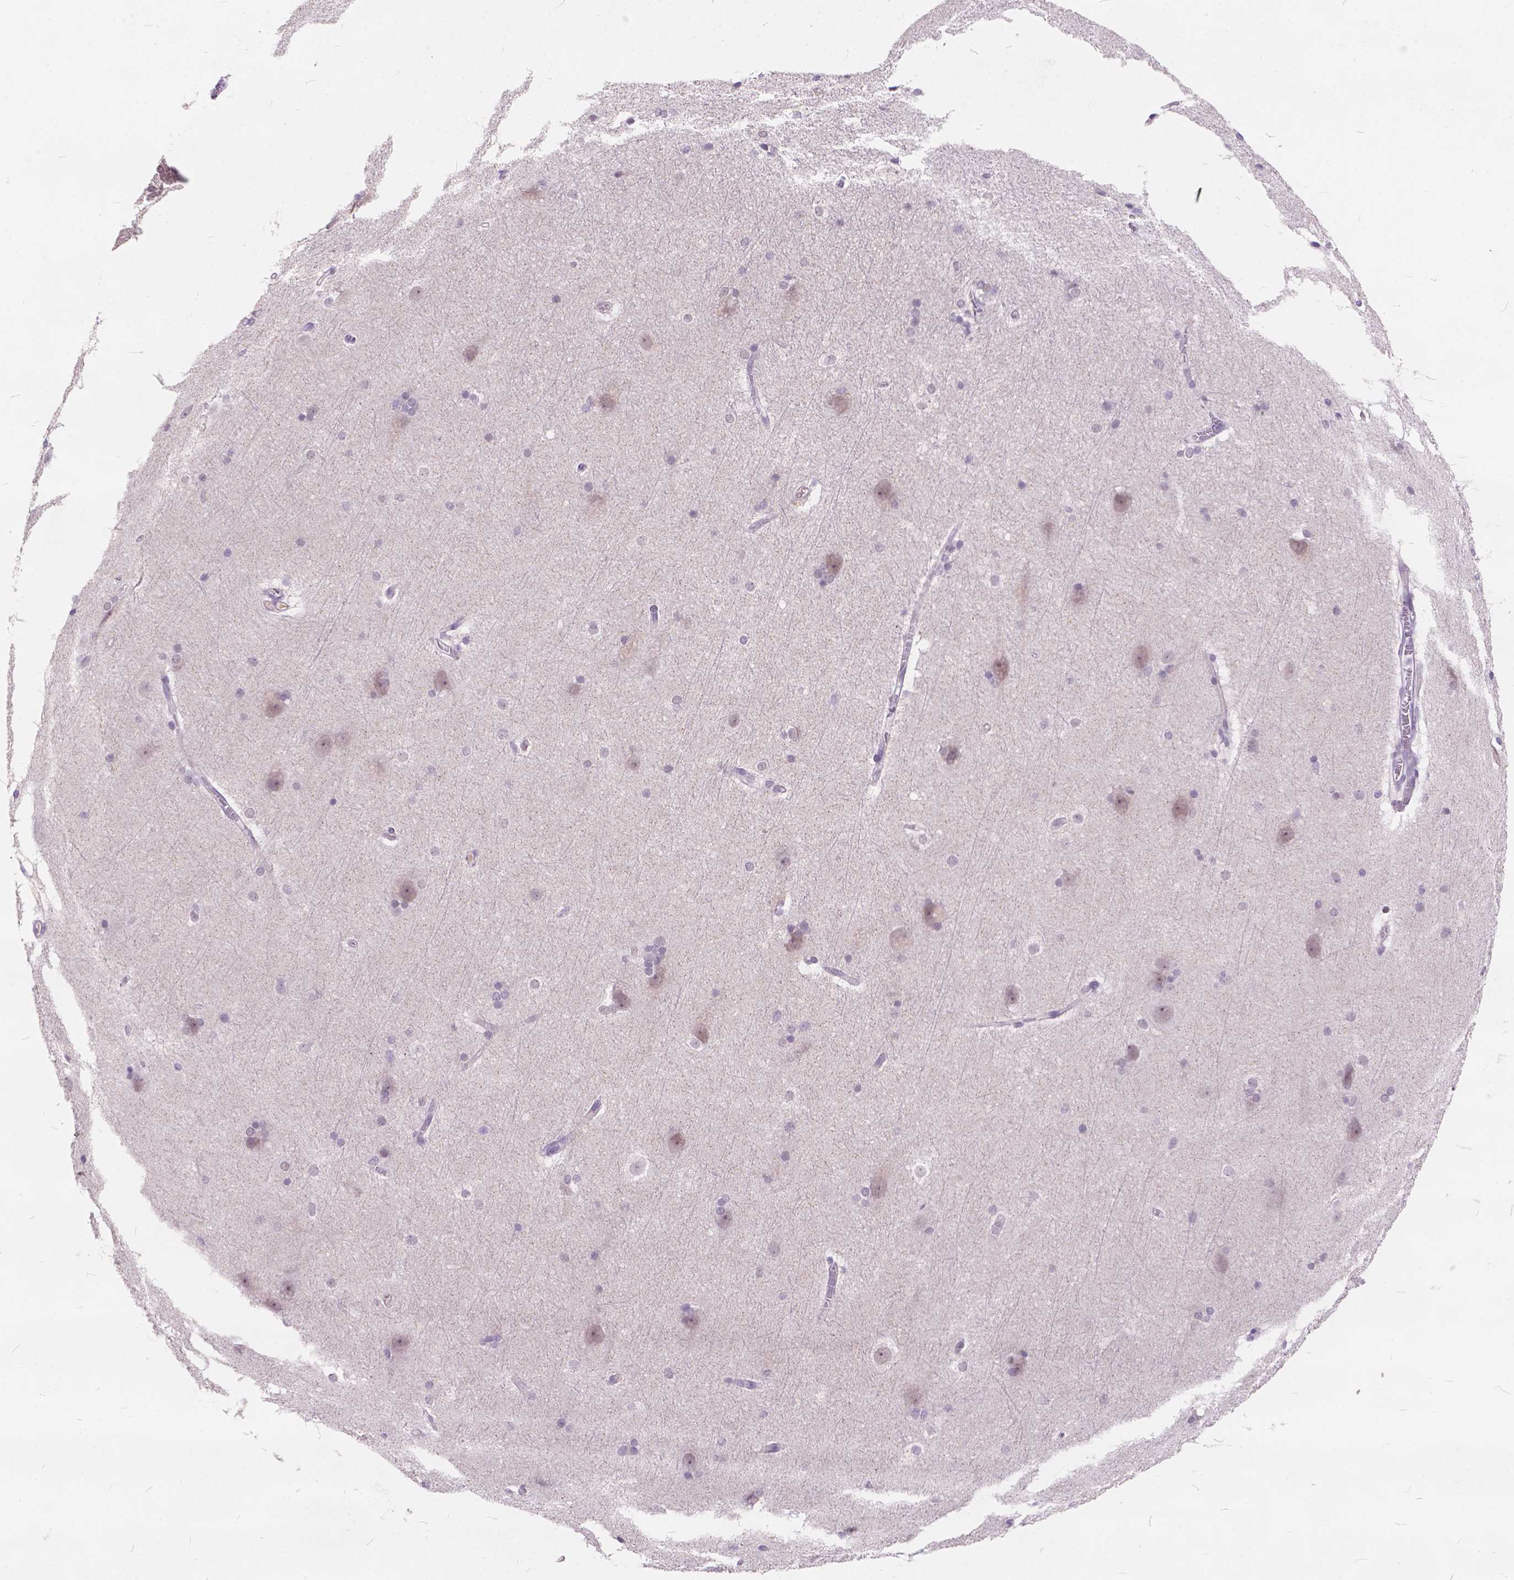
{"staining": {"intensity": "negative", "quantity": "none", "location": "none"}, "tissue": "hippocampus", "cell_type": "Glial cells", "image_type": "normal", "snomed": [{"axis": "morphology", "description": "Normal tissue, NOS"}, {"axis": "topography", "description": "Cerebral cortex"}, {"axis": "topography", "description": "Hippocampus"}], "caption": "Hippocampus stained for a protein using immunohistochemistry shows no staining glial cells.", "gene": "FAM53A", "patient": {"sex": "female", "age": 19}}